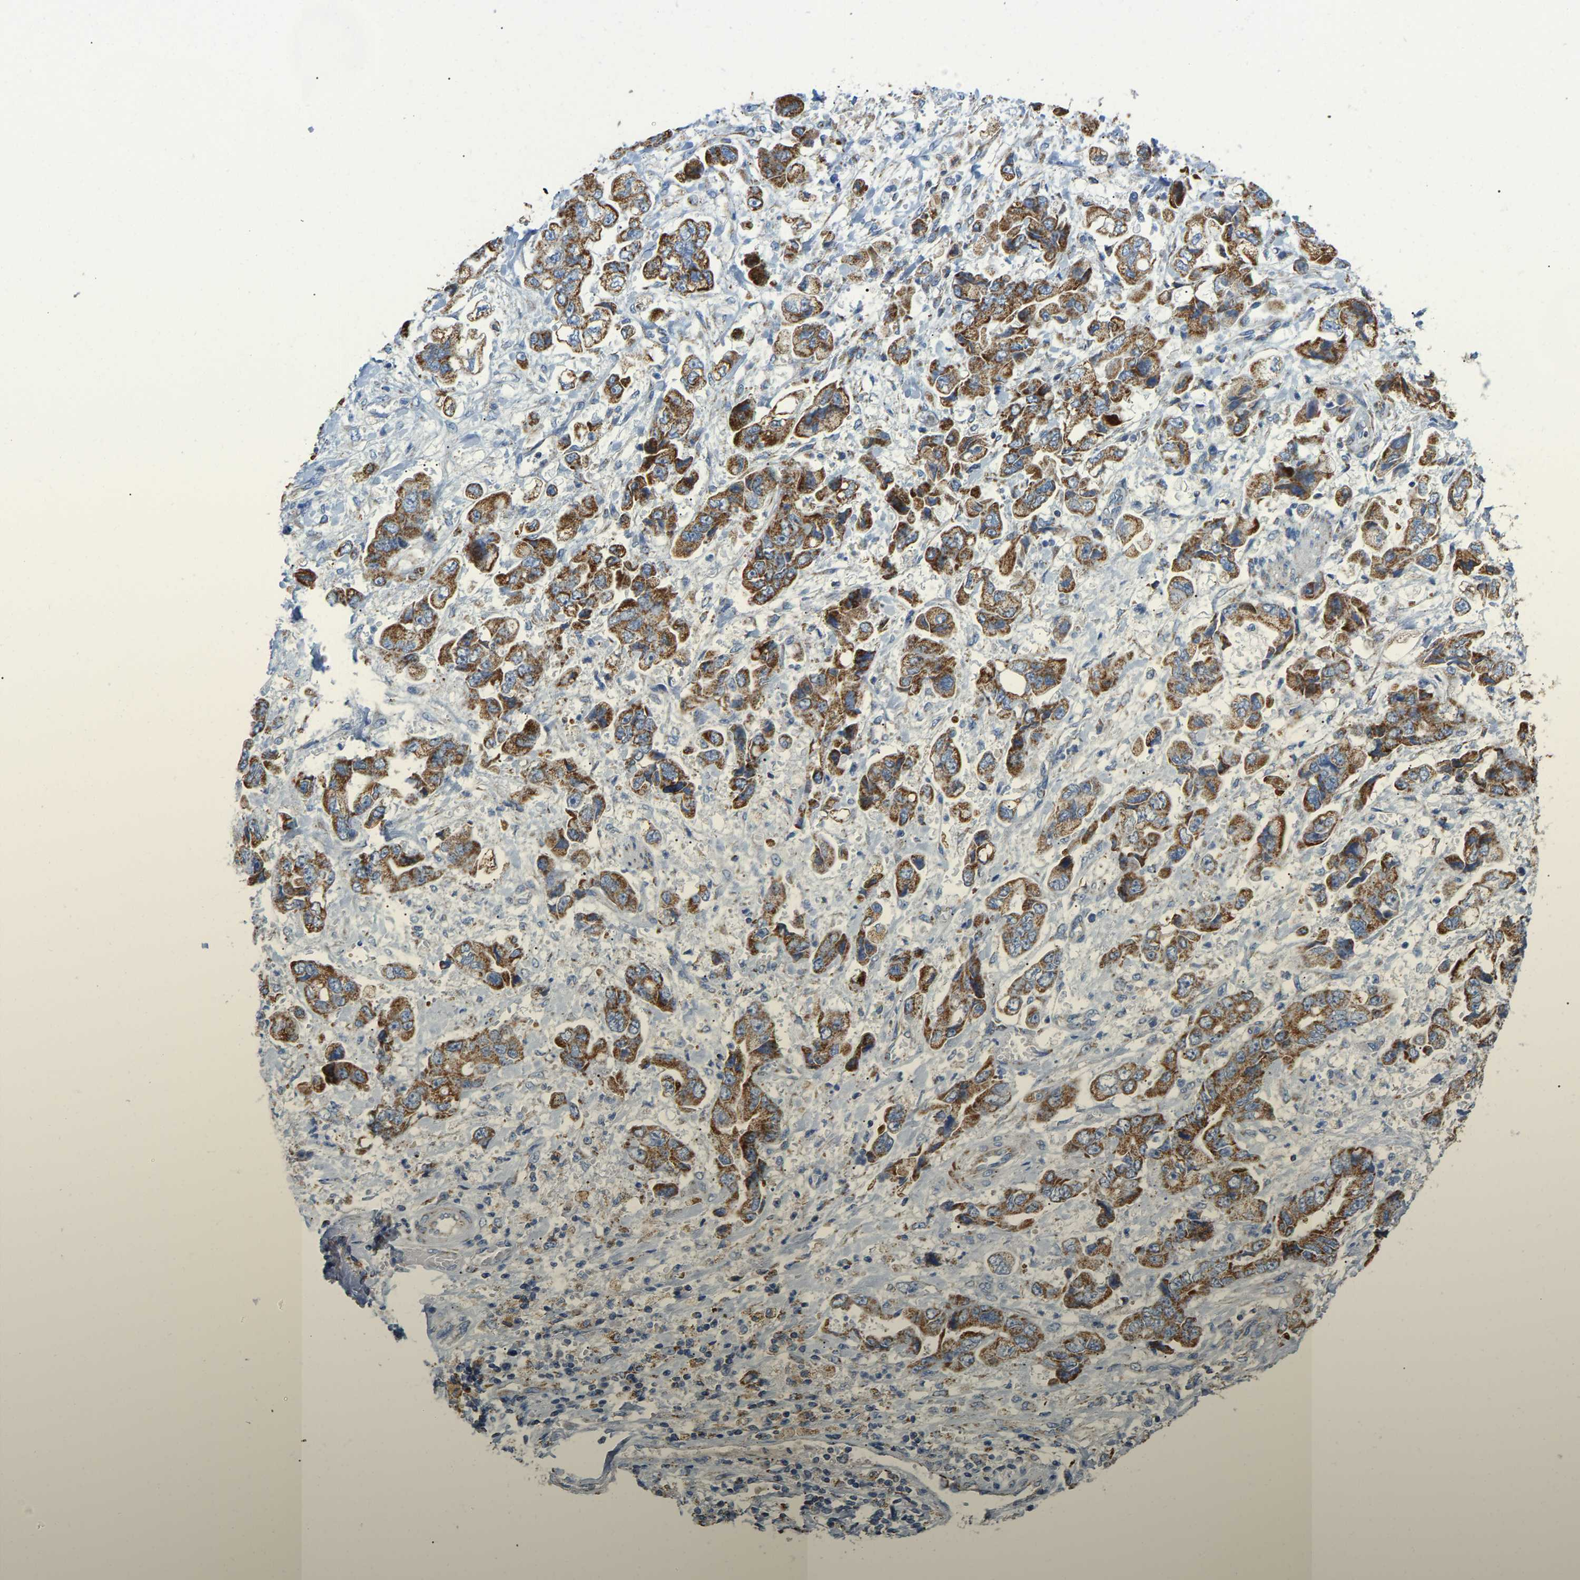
{"staining": {"intensity": "moderate", "quantity": ">75%", "location": "cytoplasmic/membranous"}, "tissue": "stomach cancer", "cell_type": "Tumor cells", "image_type": "cancer", "snomed": [{"axis": "morphology", "description": "Normal tissue, NOS"}, {"axis": "morphology", "description": "Adenocarcinoma, NOS"}, {"axis": "topography", "description": "Stomach"}], "caption": "IHC histopathology image of stomach cancer (adenocarcinoma) stained for a protein (brown), which shows medium levels of moderate cytoplasmic/membranous positivity in about >75% of tumor cells.", "gene": "HIBADH", "patient": {"sex": "male", "age": 62}}